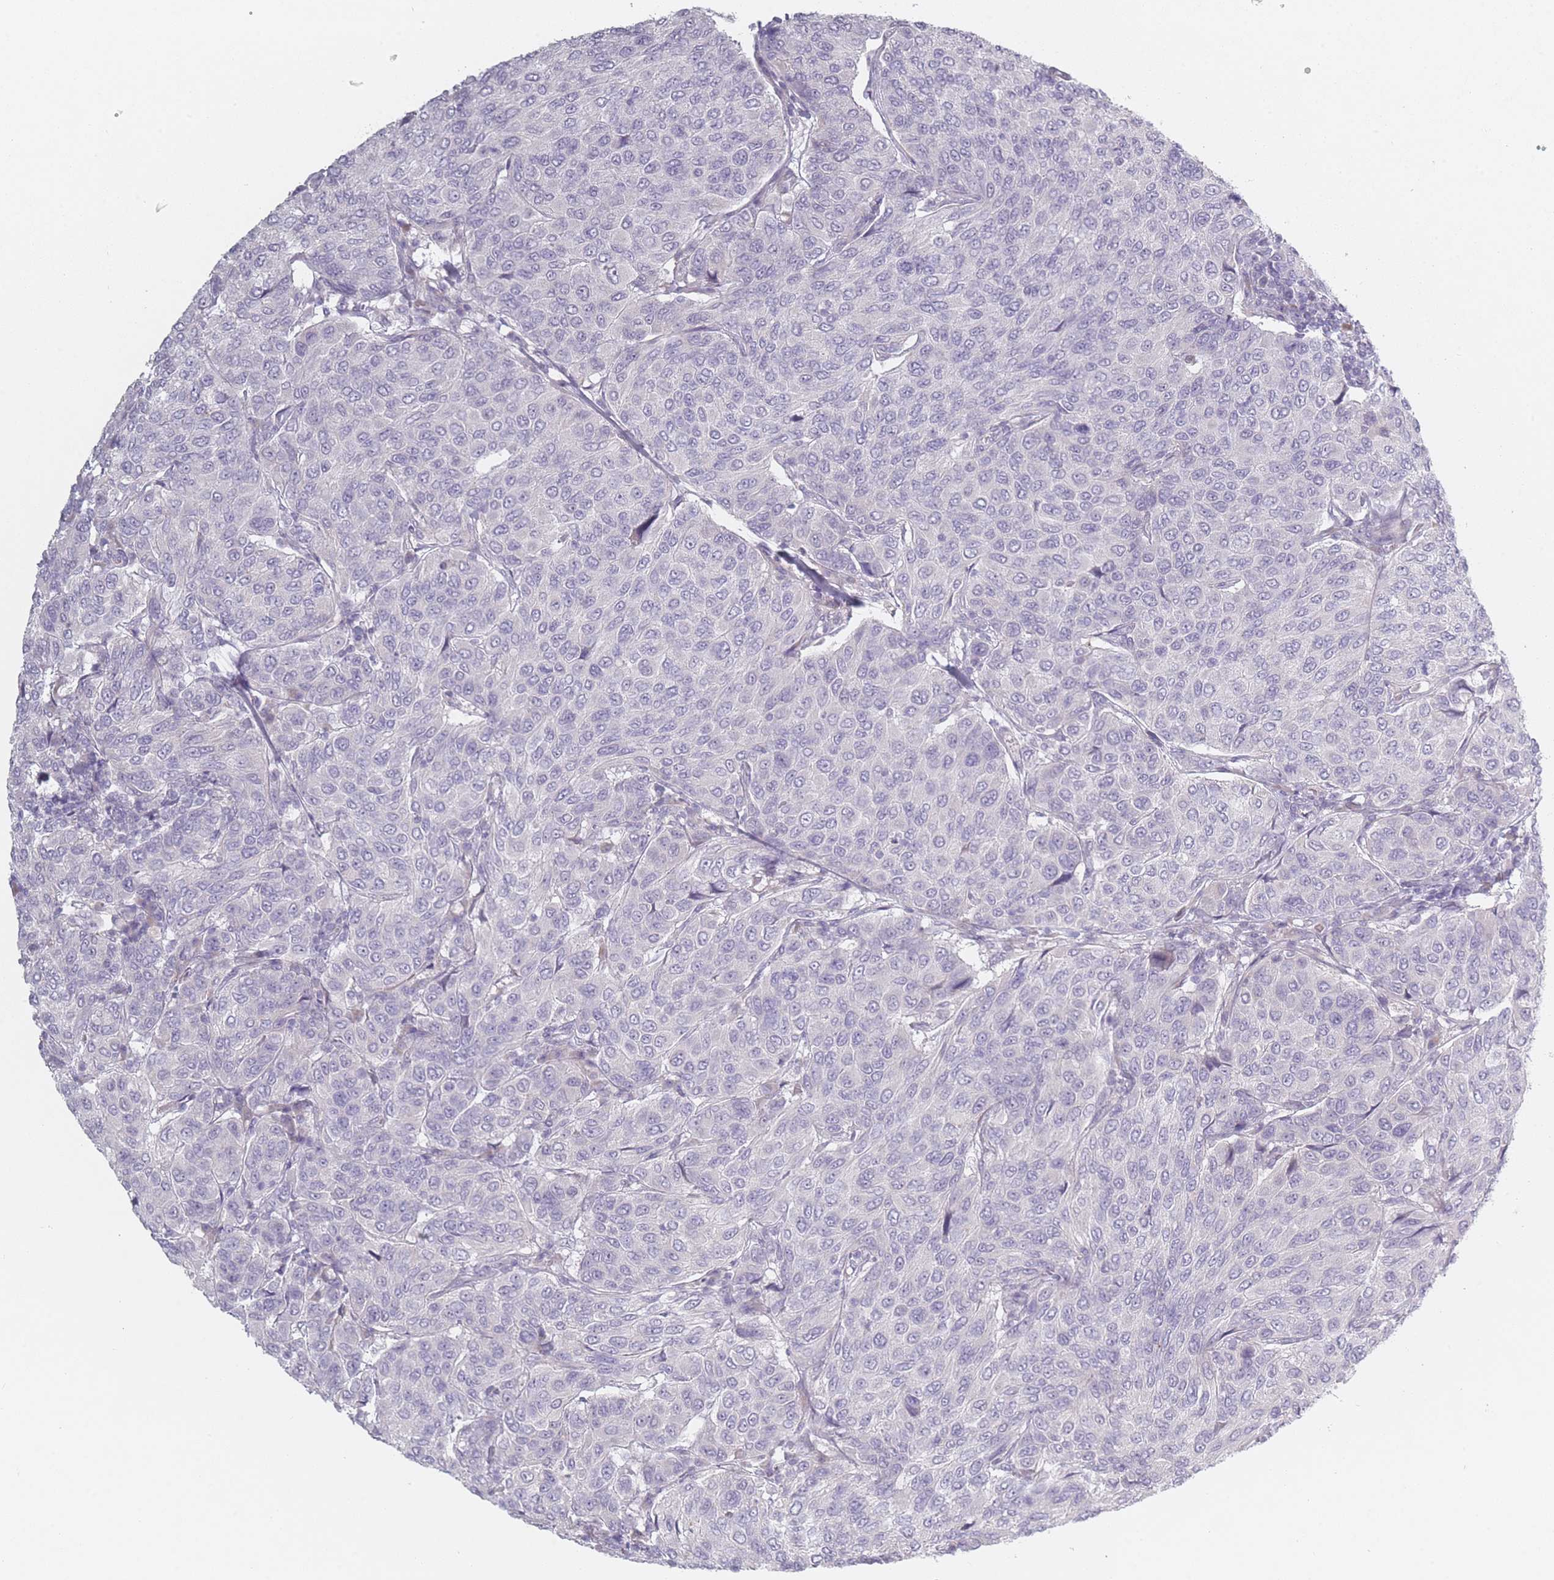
{"staining": {"intensity": "negative", "quantity": "none", "location": "none"}, "tissue": "breast cancer", "cell_type": "Tumor cells", "image_type": "cancer", "snomed": [{"axis": "morphology", "description": "Duct carcinoma"}, {"axis": "topography", "description": "Breast"}], "caption": "DAB (3,3'-diaminobenzidine) immunohistochemical staining of breast invasive ductal carcinoma demonstrates no significant expression in tumor cells.", "gene": "RASL10B", "patient": {"sex": "female", "age": 55}}